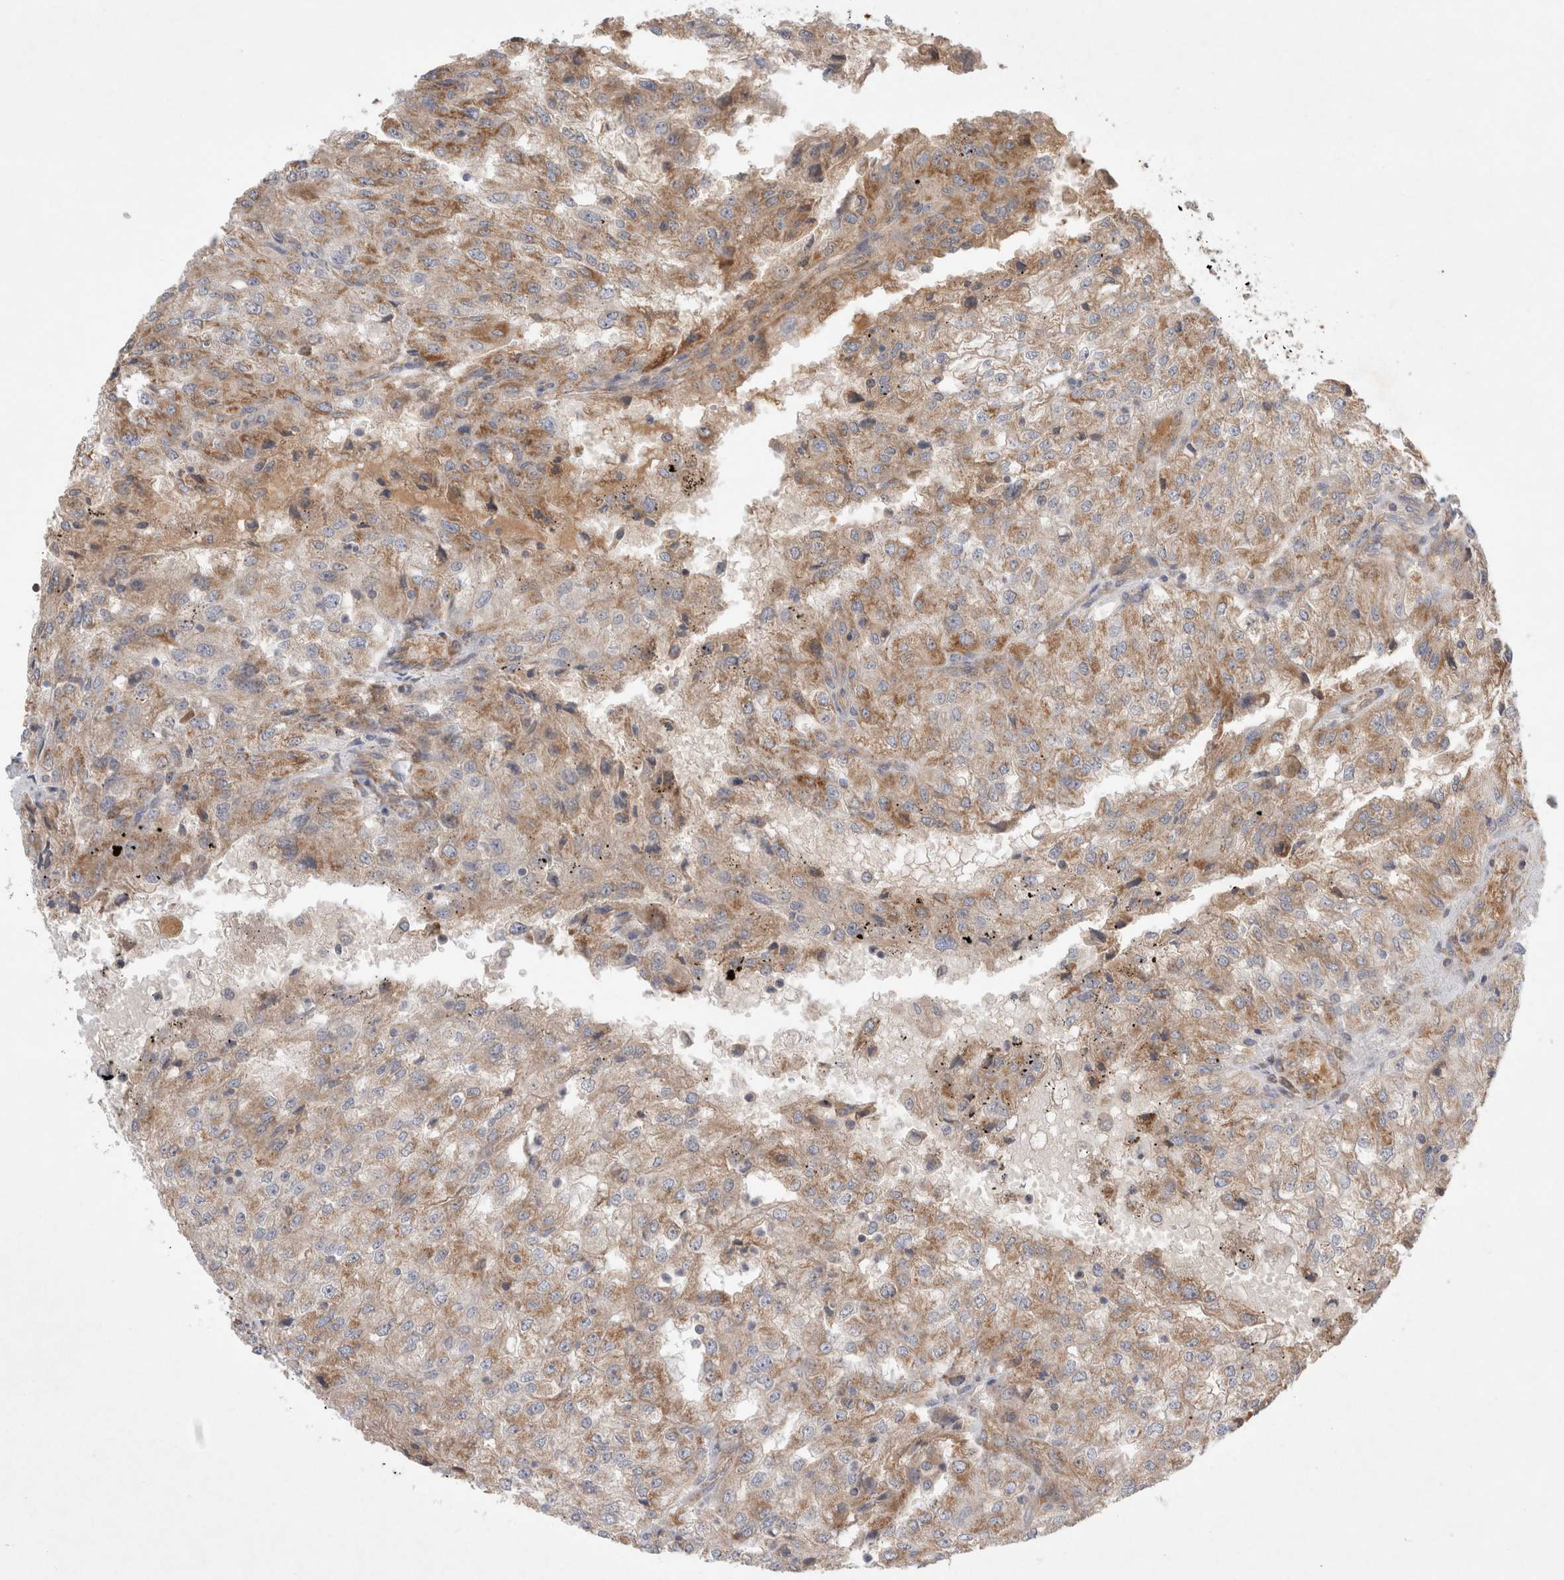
{"staining": {"intensity": "moderate", "quantity": ">75%", "location": "cytoplasmic/membranous"}, "tissue": "renal cancer", "cell_type": "Tumor cells", "image_type": "cancer", "snomed": [{"axis": "morphology", "description": "Adenocarcinoma, NOS"}, {"axis": "topography", "description": "Kidney"}], "caption": "The micrograph shows a brown stain indicating the presence of a protein in the cytoplasmic/membranous of tumor cells in adenocarcinoma (renal).", "gene": "MRPS28", "patient": {"sex": "female", "age": 54}}